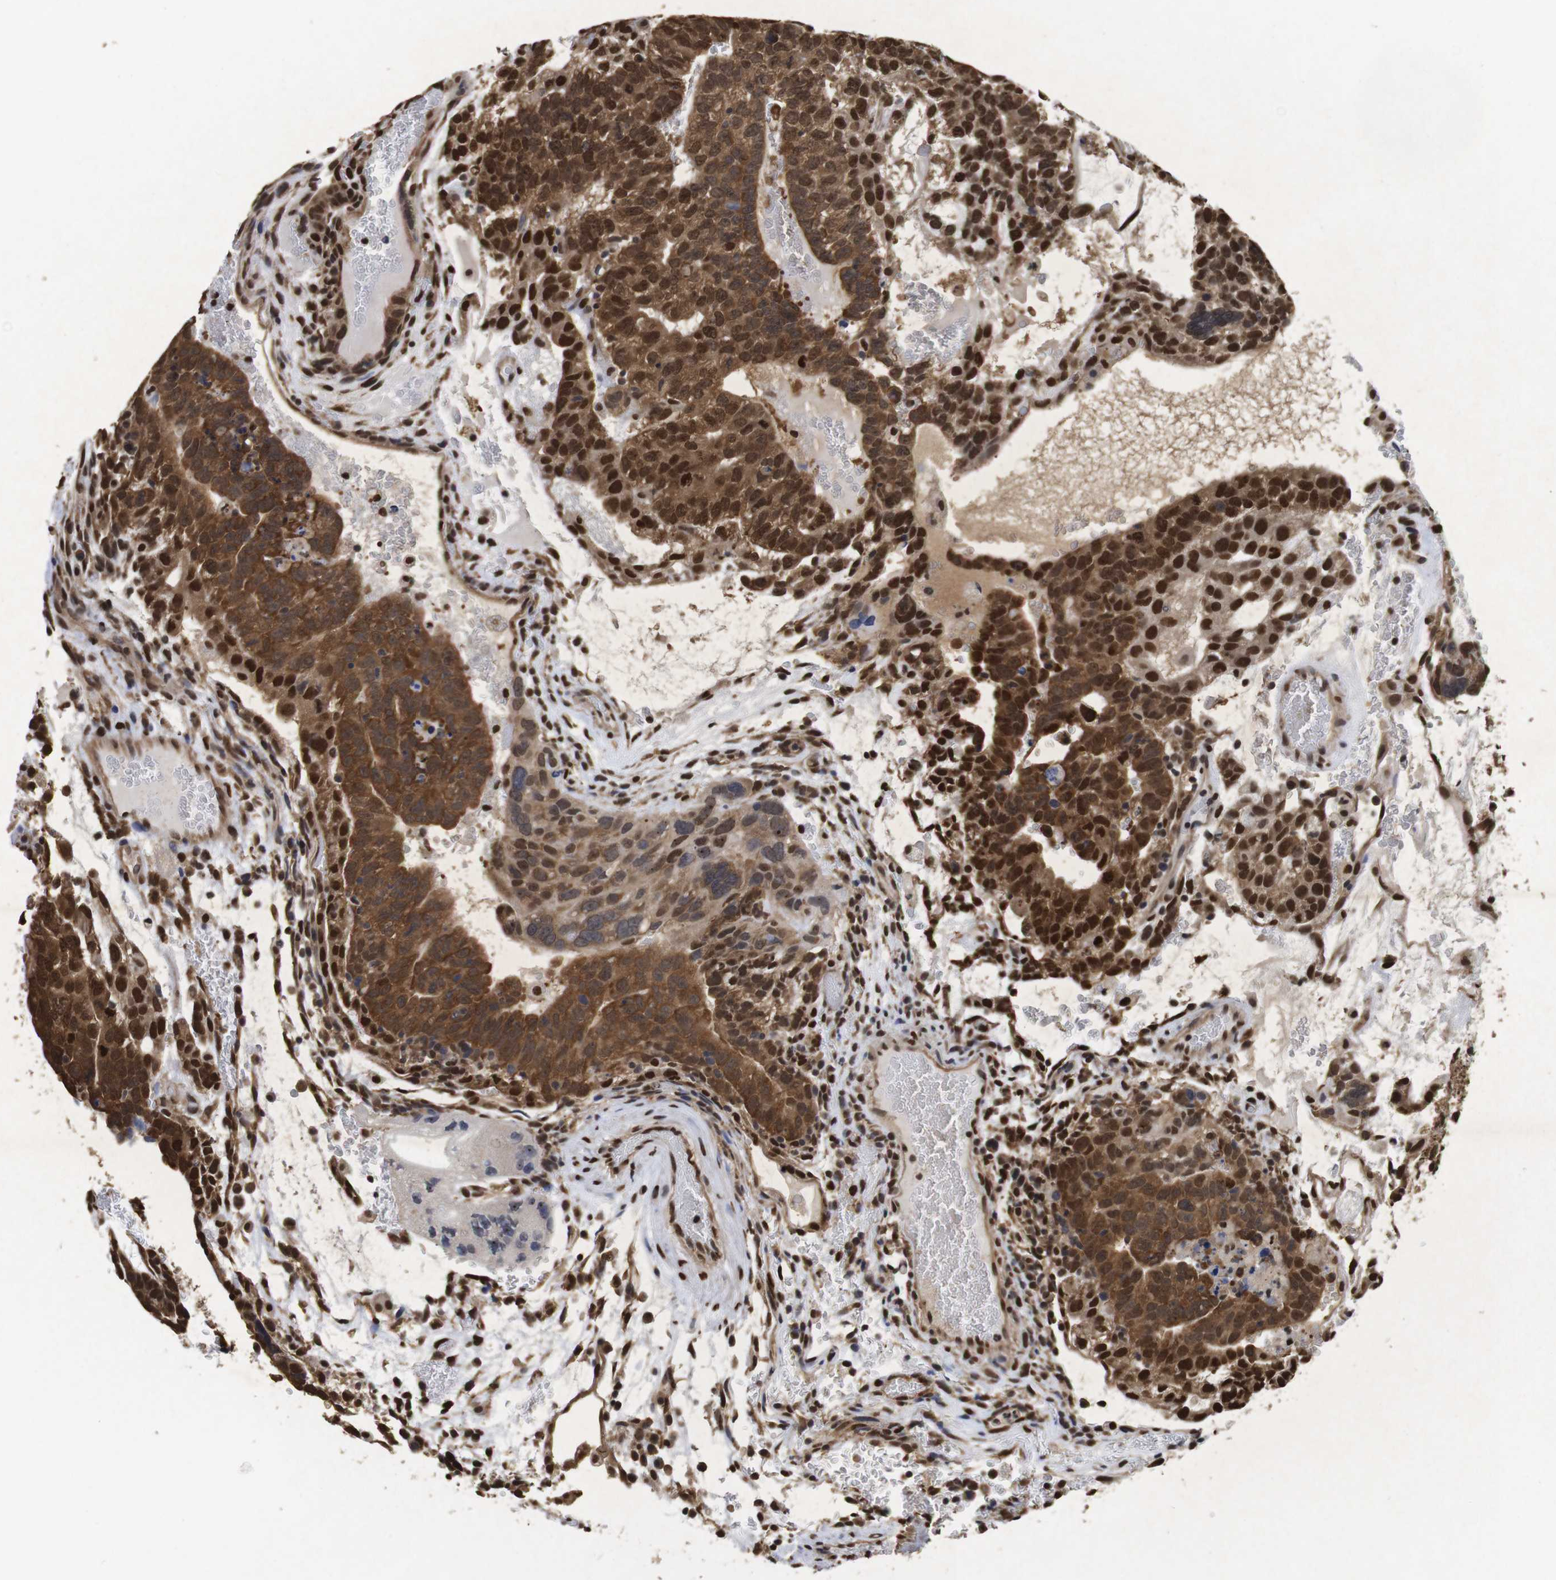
{"staining": {"intensity": "strong", "quantity": ">75%", "location": "cytoplasmic/membranous,nuclear"}, "tissue": "testis cancer", "cell_type": "Tumor cells", "image_type": "cancer", "snomed": [{"axis": "morphology", "description": "Seminoma, NOS"}, {"axis": "morphology", "description": "Carcinoma, Embryonal, NOS"}, {"axis": "topography", "description": "Testis"}], "caption": "Testis cancer (embryonal carcinoma) stained for a protein (brown) displays strong cytoplasmic/membranous and nuclear positive positivity in approximately >75% of tumor cells.", "gene": "SUMO3", "patient": {"sex": "male", "age": 52}}